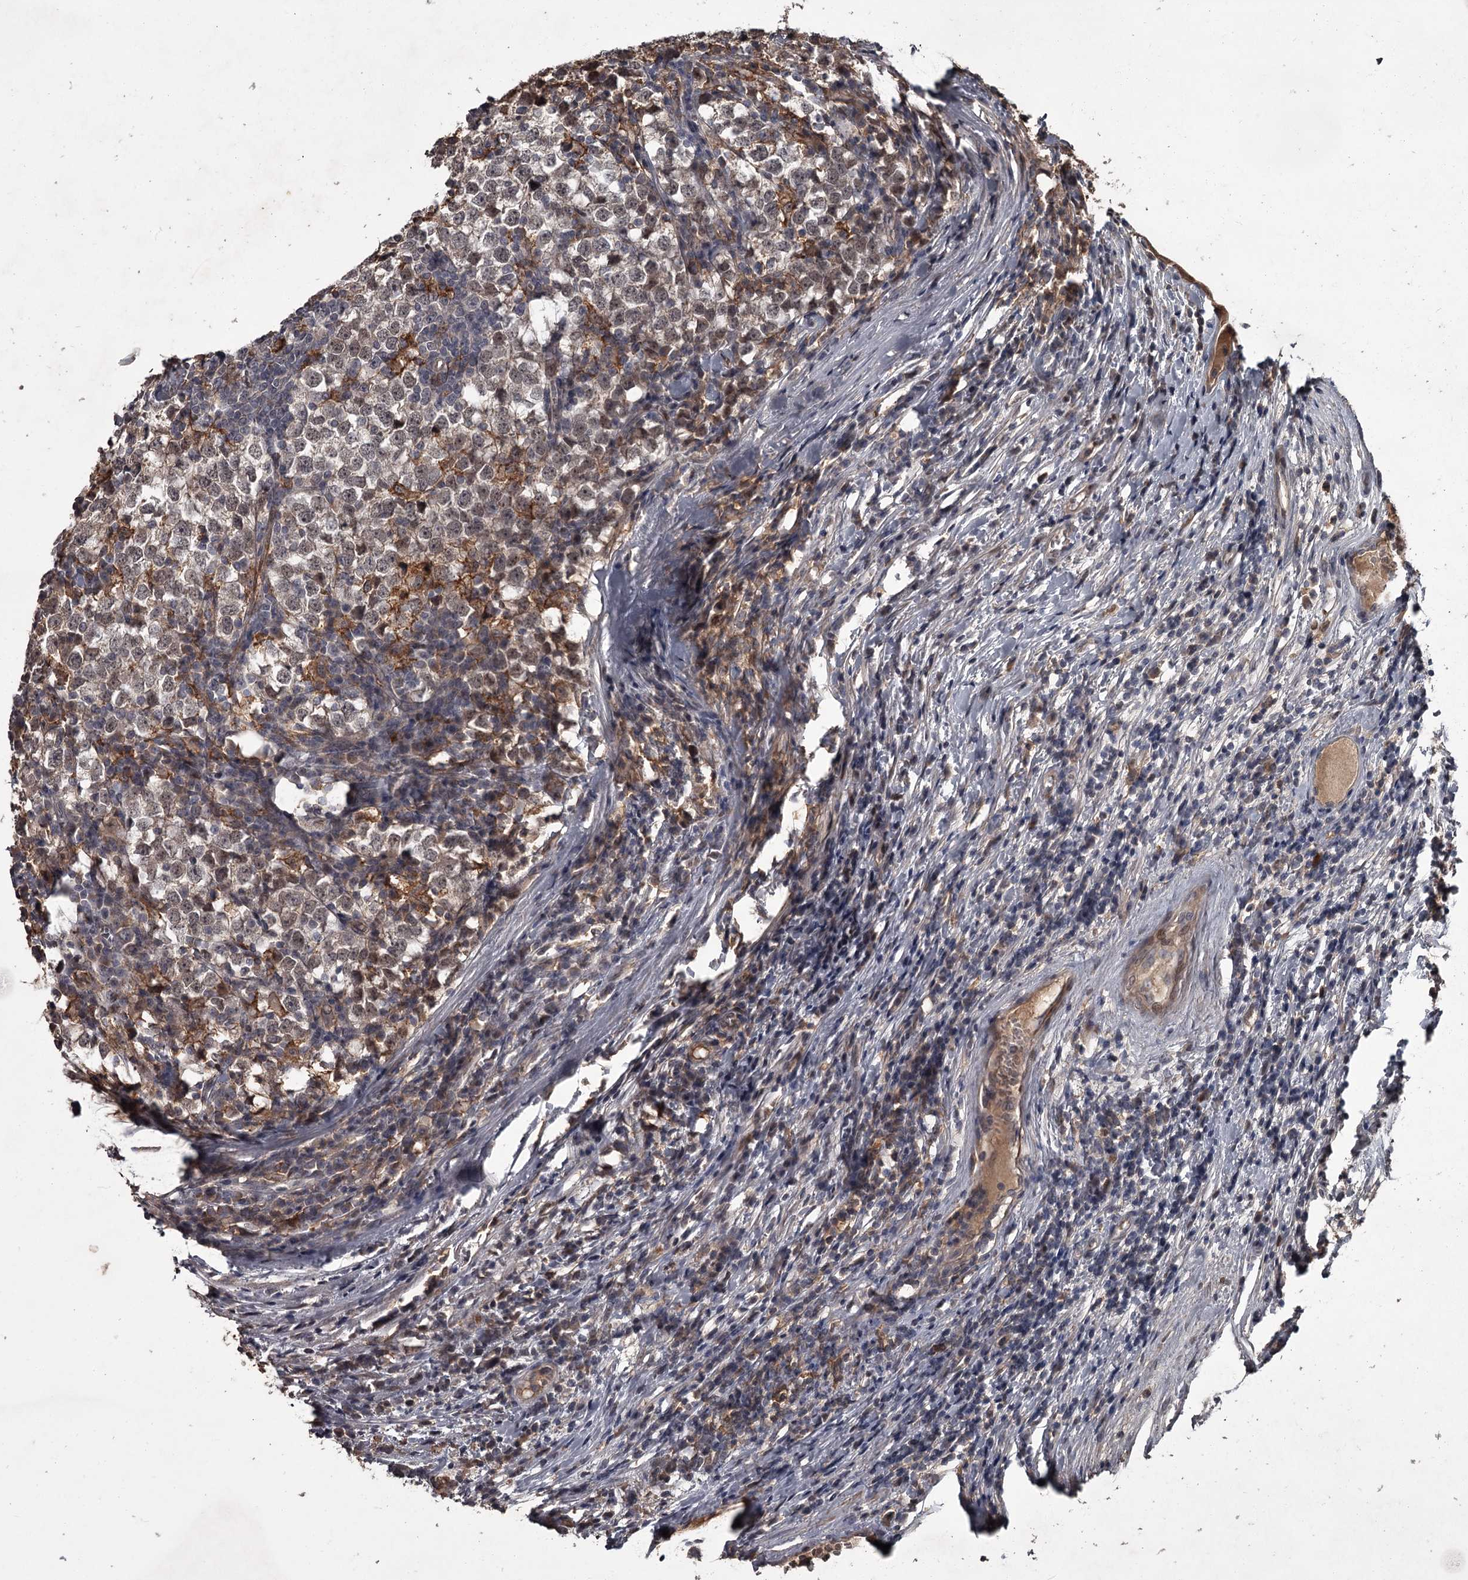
{"staining": {"intensity": "weak", "quantity": ">75%", "location": "cytoplasmic/membranous,nuclear"}, "tissue": "testis cancer", "cell_type": "Tumor cells", "image_type": "cancer", "snomed": [{"axis": "morphology", "description": "Seminoma, NOS"}, {"axis": "topography", "description": "Testis"}], "caption": "Immunohistochemical staining of testis cancer (seminoma) exhibits weak cytoplasmic/membranous and nuclear protein staining in about >75% of tumor cells.", "gene": "FLVCR2", "patient": {"sex": "male", "age": 65}}